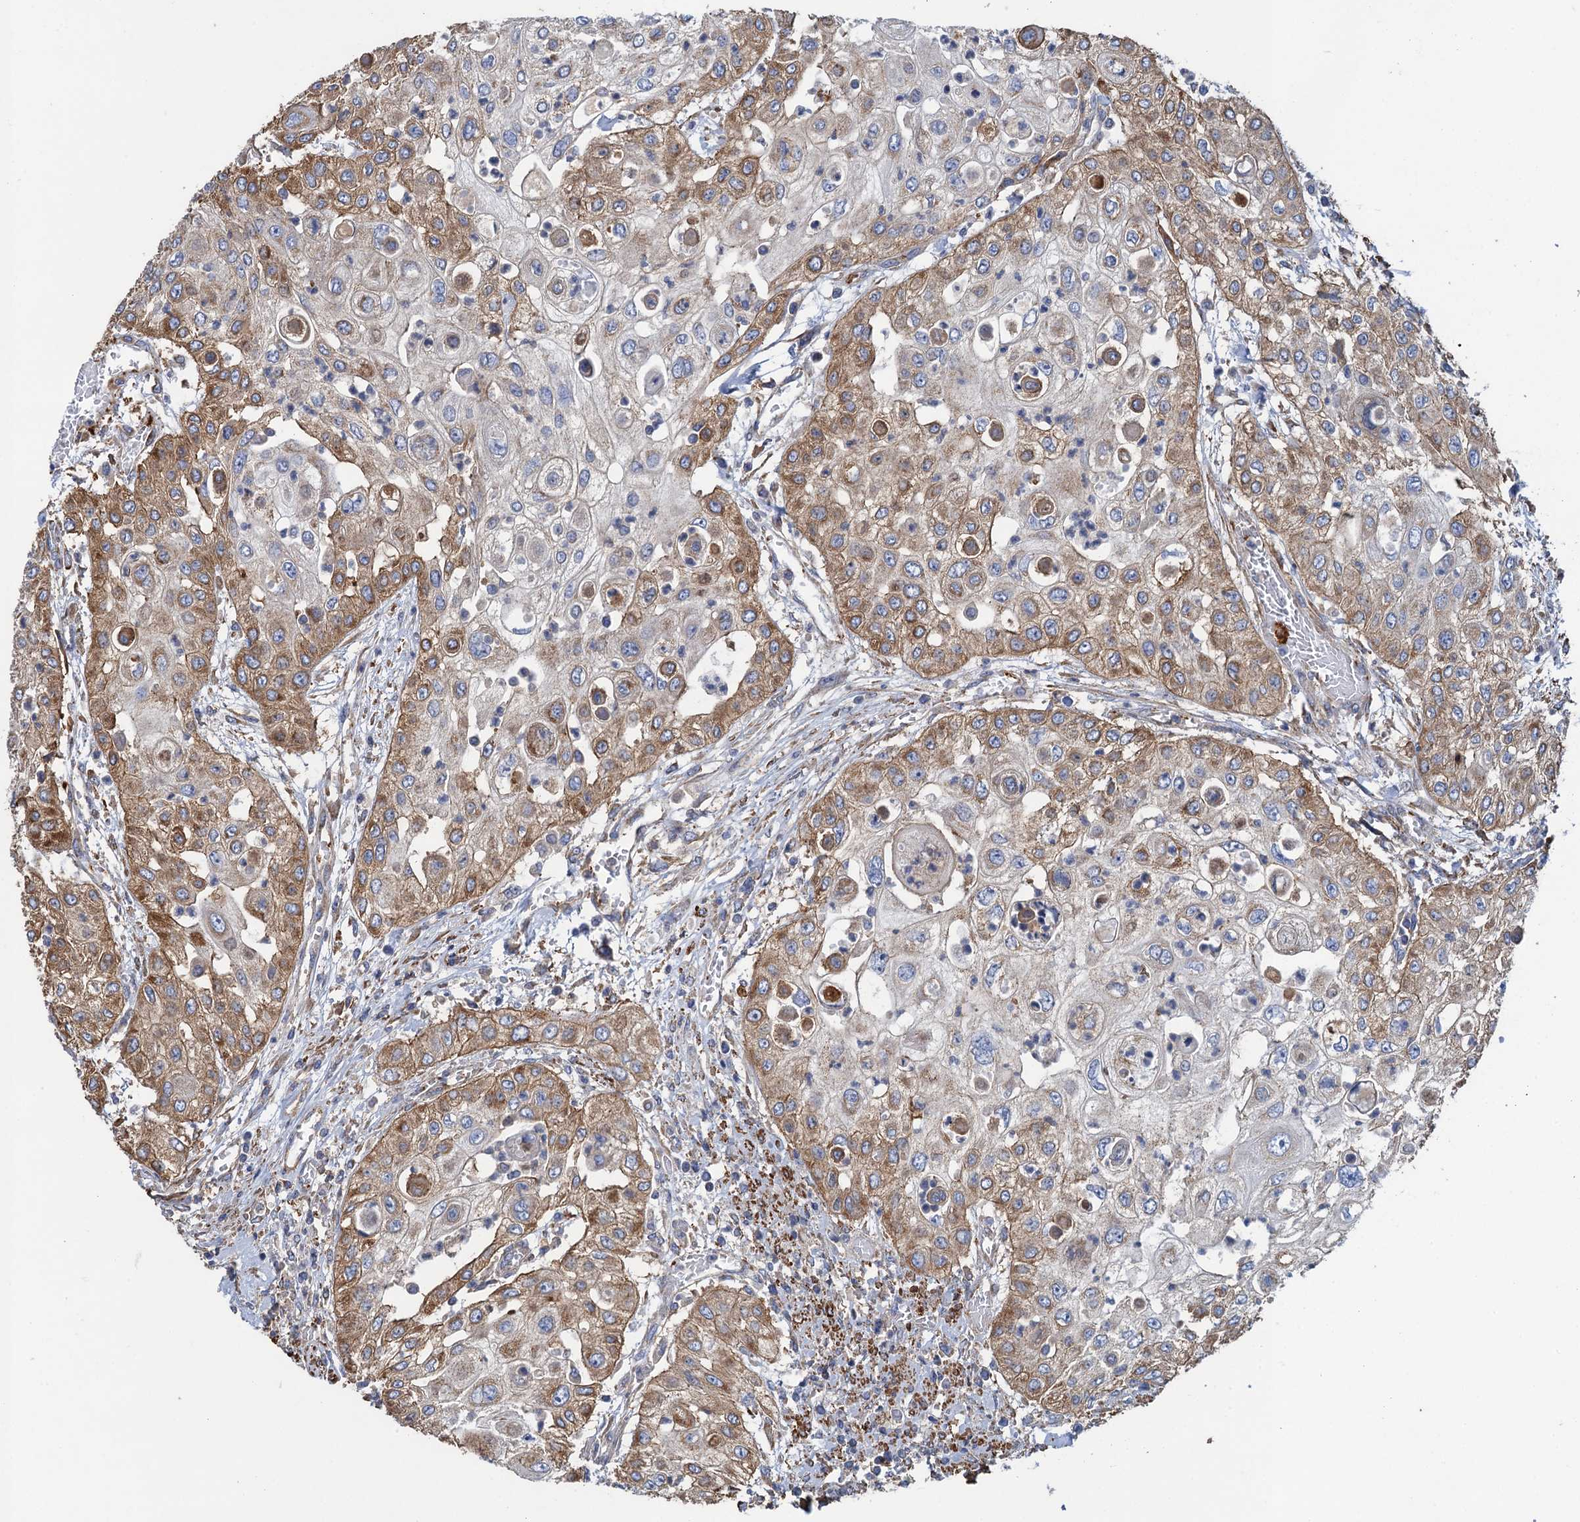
{"staining": {"intensity": "moderate", "quantity": "<25%", "location": "cytoplasmic/membranous"}, "tissue": "urothelial cancer", "cell_type": "Tumor cells", "image_type": "cancer", "snomed": [{"axis": "morphology", "description": "Urothelial carcinoma, High grade"}, {"axis": "topography", "description": "Urinary bladder"}], "caption": "This is a histology image of immunohistochemistry (IHC) staining of urothelial cancer, which shows moderate expression in the cytoplasmic/membranous of tumor cells.", "gene": "GCSH", "patient": {"sex": "female", "age": 79}}